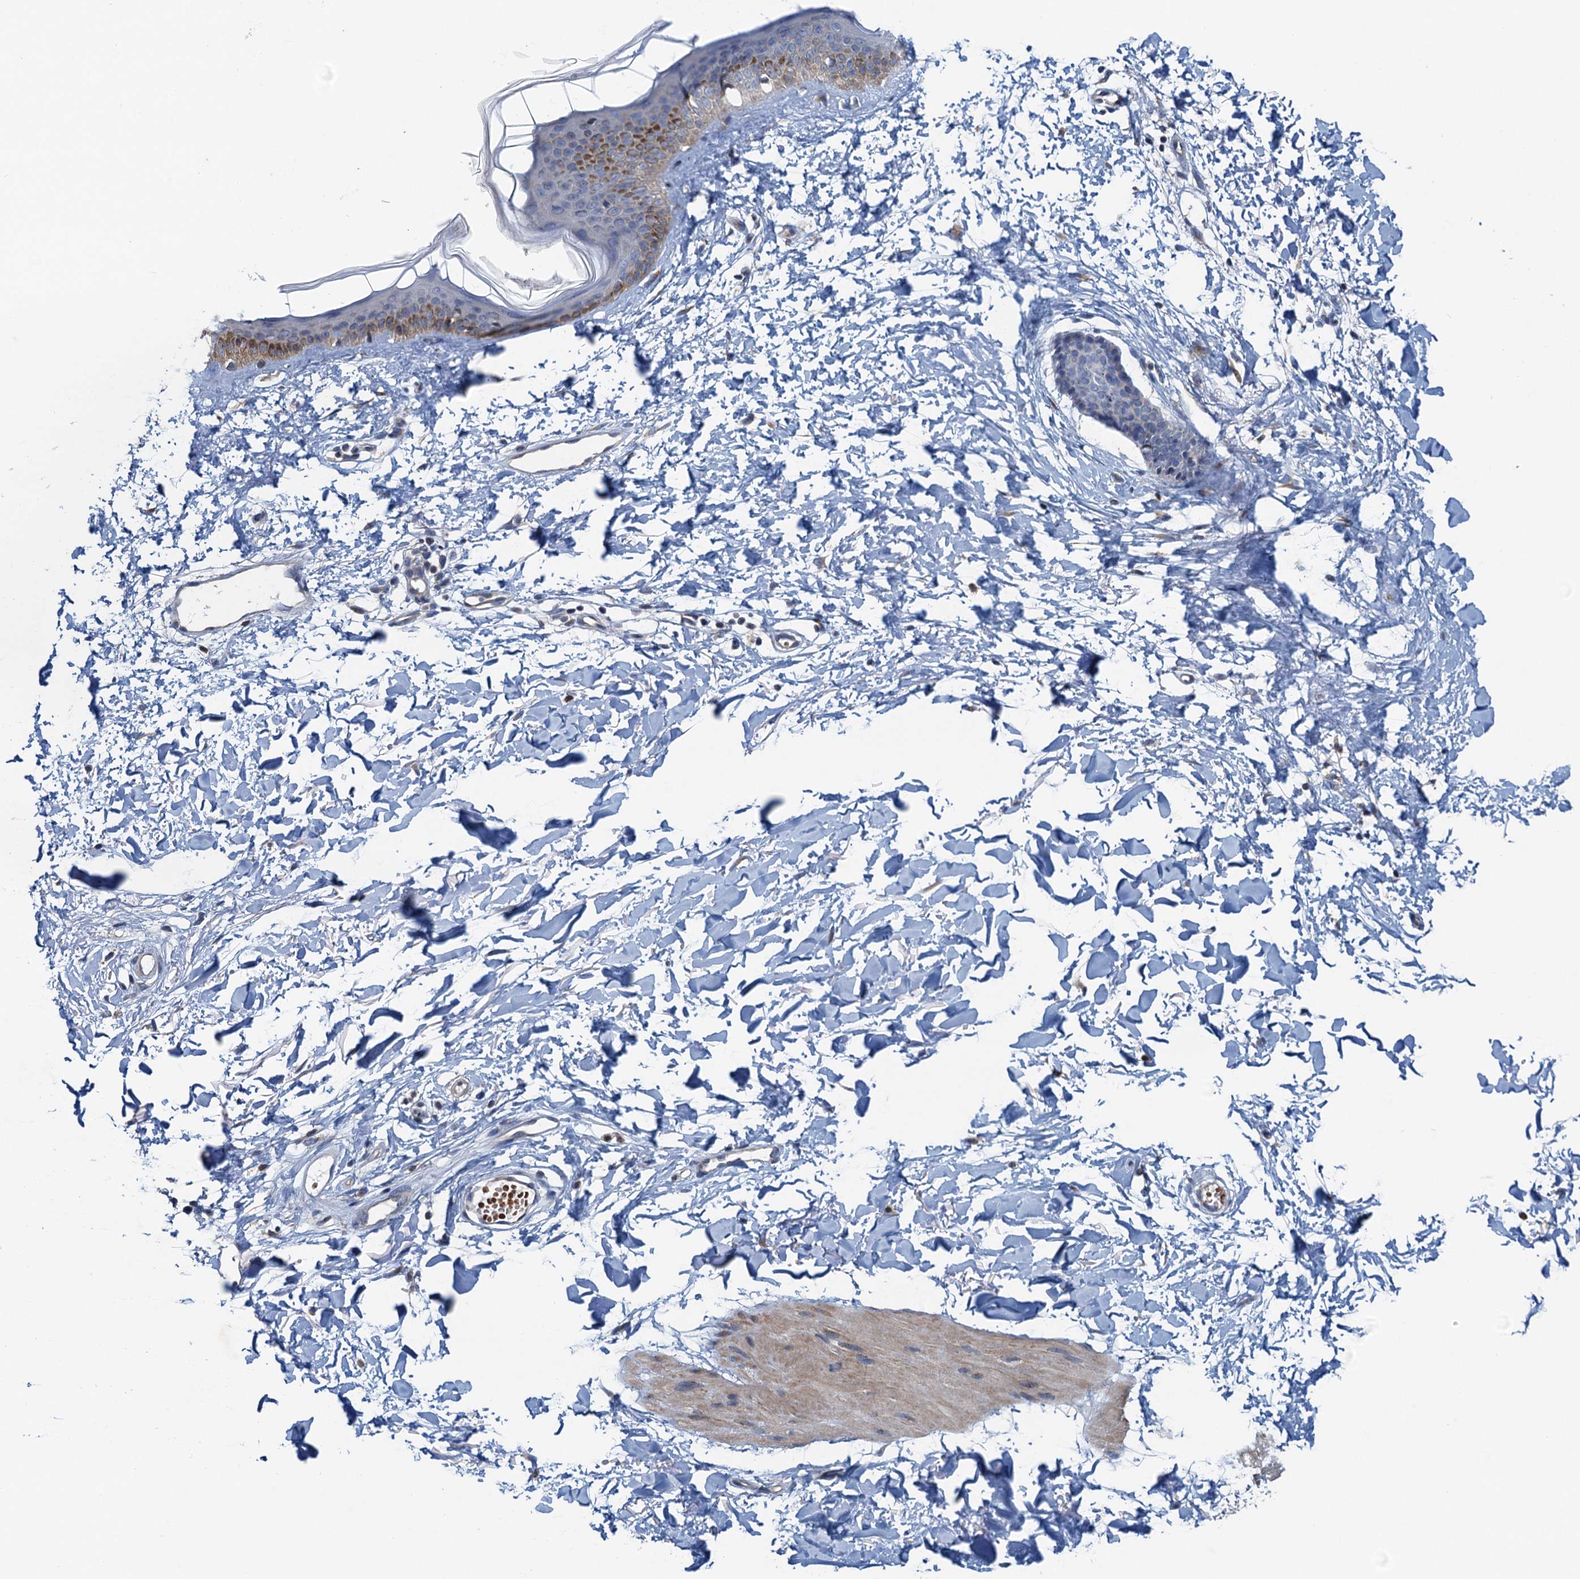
{"staining": {"intensity": "negative", "quantity": "none", "location": "none"}, "tissue": "skin", "cell_type": "Fibroblasts", "image_type": "normal", "snomed": [{"axis": "morphology", "description": "Normal tissue, NOS"}, {"axis": "topography", "description": "Skin"}], "caption": "This is an immunohistochemistry (IHC) photomicrograph of unremarkable skin. There is no expression in fibroblasts.", "gene": "NBEA", "patient": {"sex": "female", "age": 58}}